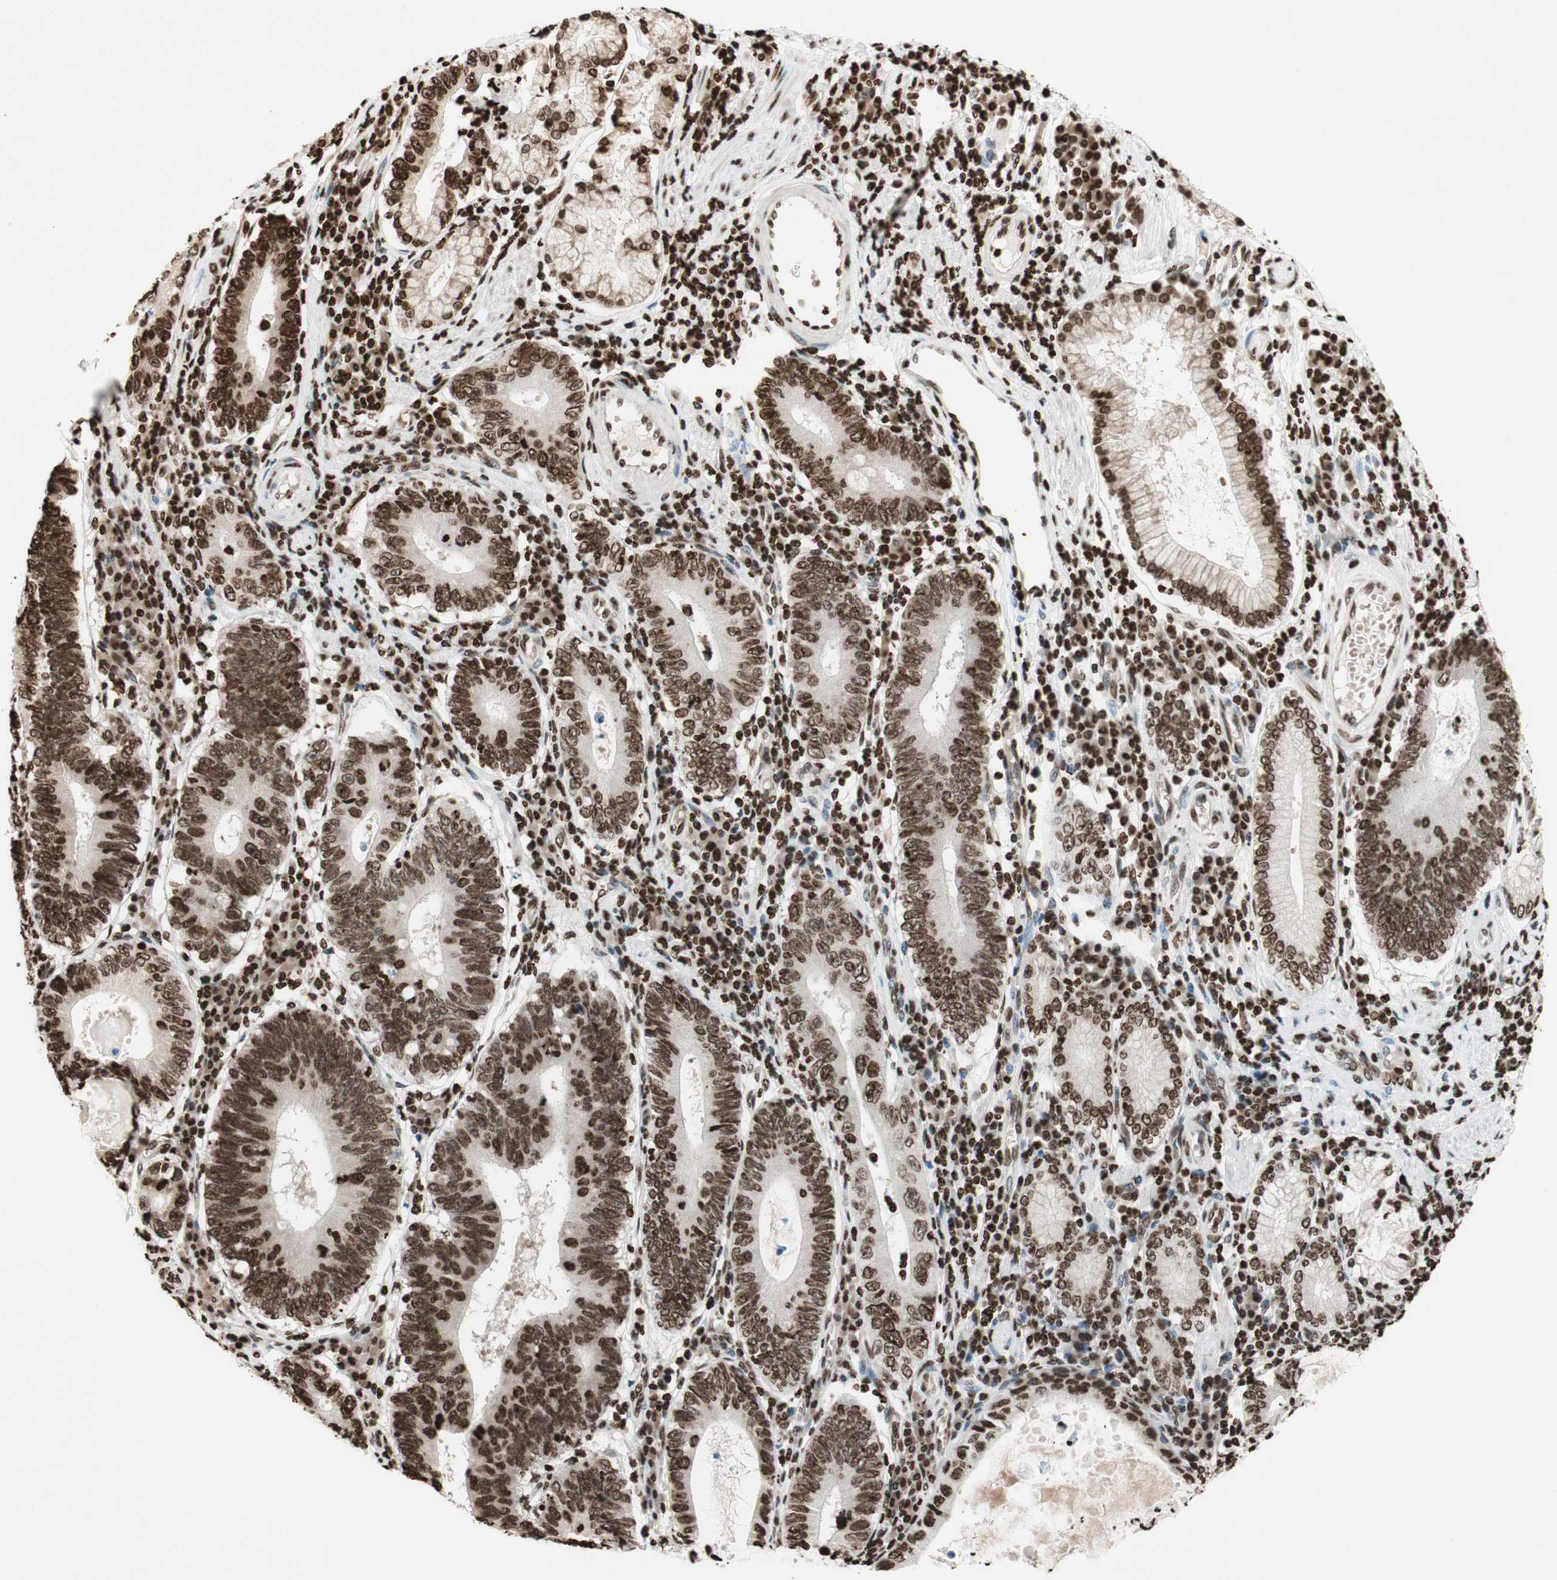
{"staining": {"intensity": "strong", "quantity": ">75%", "location": "nuclear"}, "tissue": "stomach cancer", "cell_type": "Tumor cells", "image_type": "cancer", "snomed": [{"axis": "morphology", "description": "Adenocarcinoma, NOS"}, {"axis": "topography", "description": "Stomach"}], "caption": "The photomicrograph displays staining of adenocarcinoma (stomach), revealing strong nuclear protein expression (brown color) within tumor cells.", "gene": "NCOA3", "patient": {"sex": "male", "age": 59}}